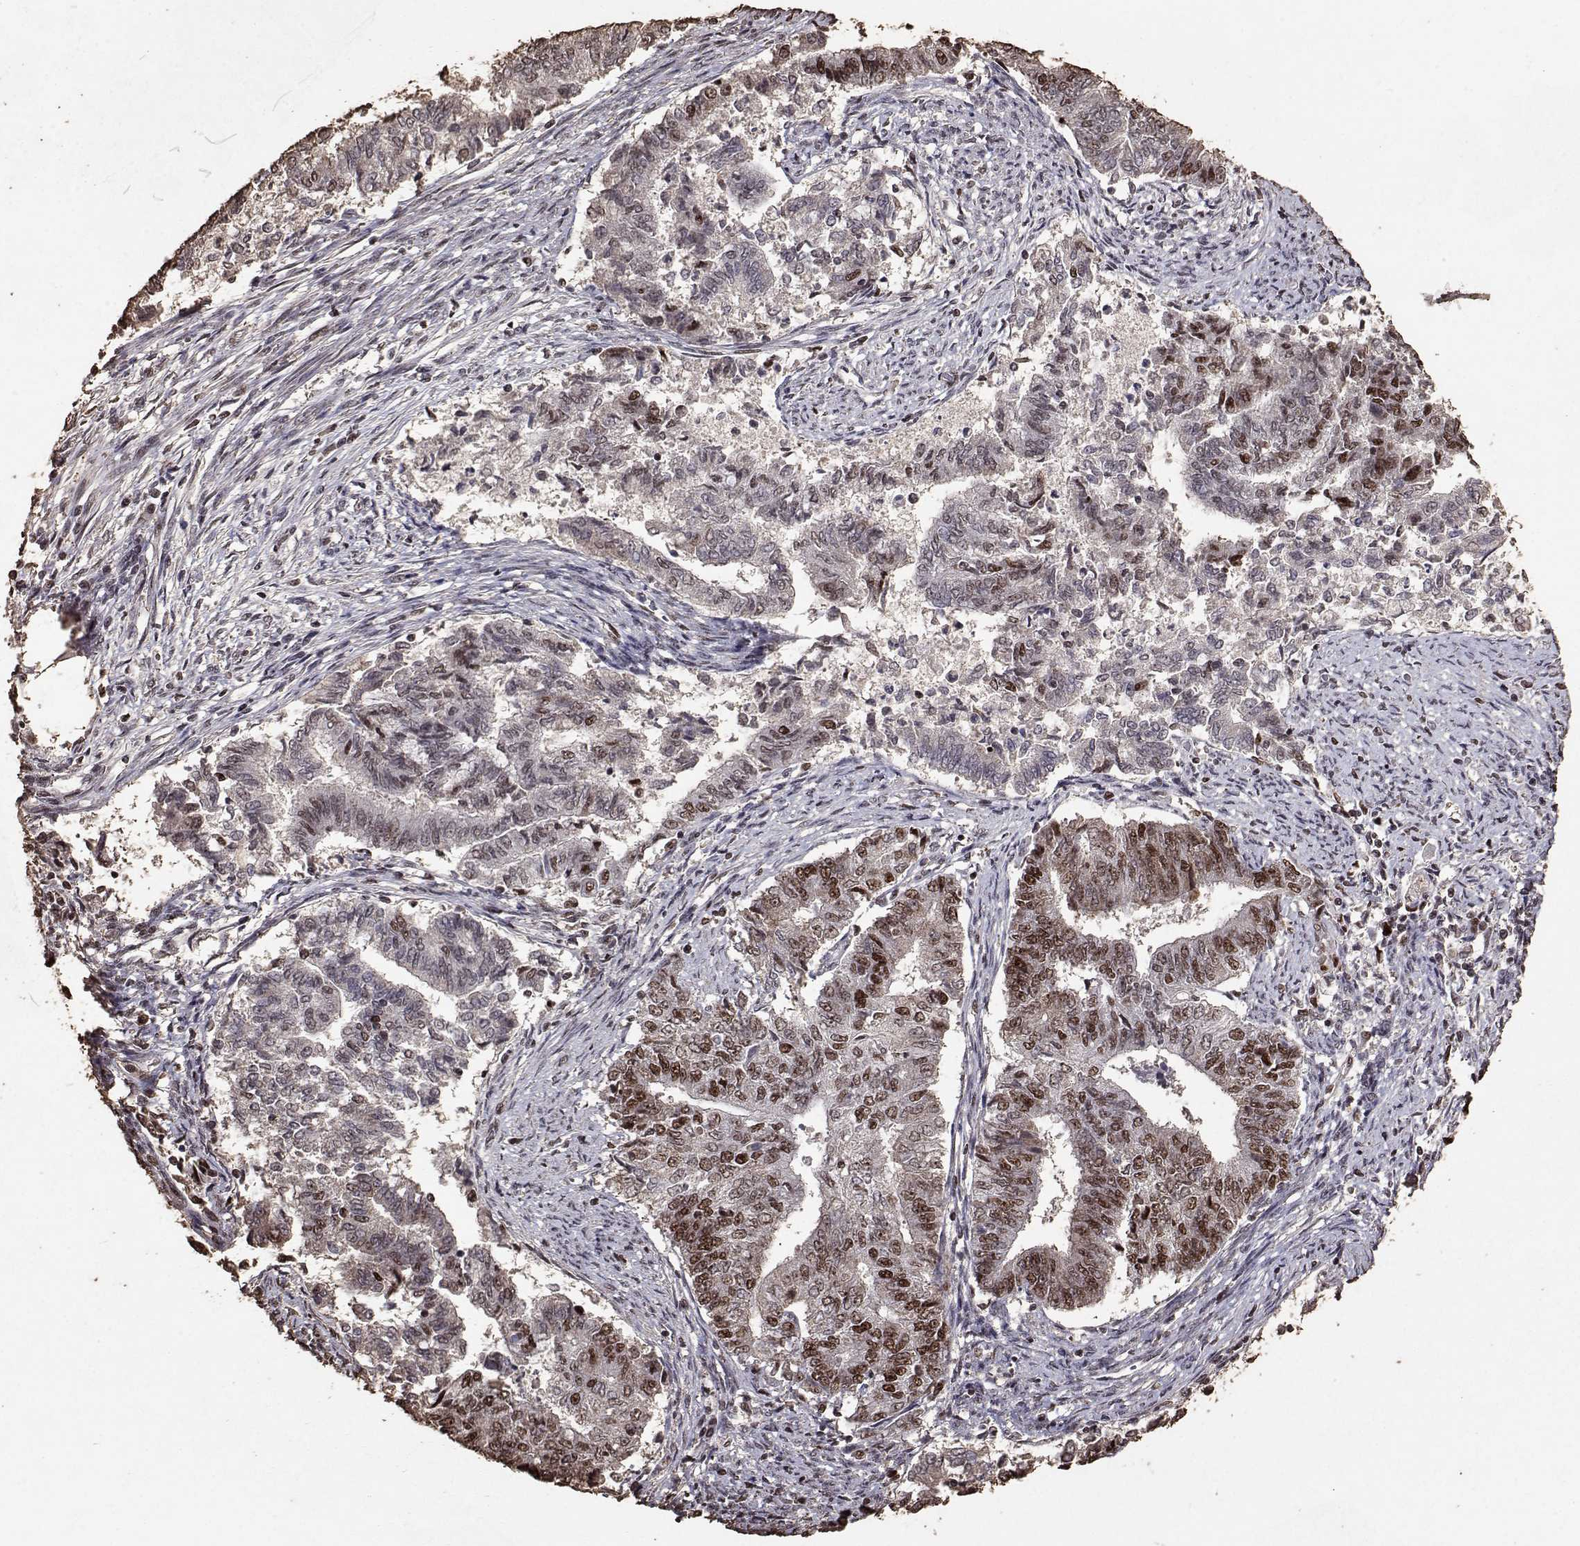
{"staining": {"intensity": "moderate", "quantity": "25%-75%", "location": "nuclear"}, "tissue": "endometrial cancer", "cell_type": "Tumor cells", "image_type": "cancer", "snomed": [{"axis": "morphology", "description": "Adenocarcinoma, NOS"}, {"axis": "topography", "description": "Endometrium"}], "caption": "Protein staining of endometrial cancer tissue displays moderate nuclear positivity in approximately 25%-75% of tumor cells. The protein is shown in brown color, while the nuclei are stained blue.", "gene": "TOE1", "patient": {"sex": "female", "age": 65}}